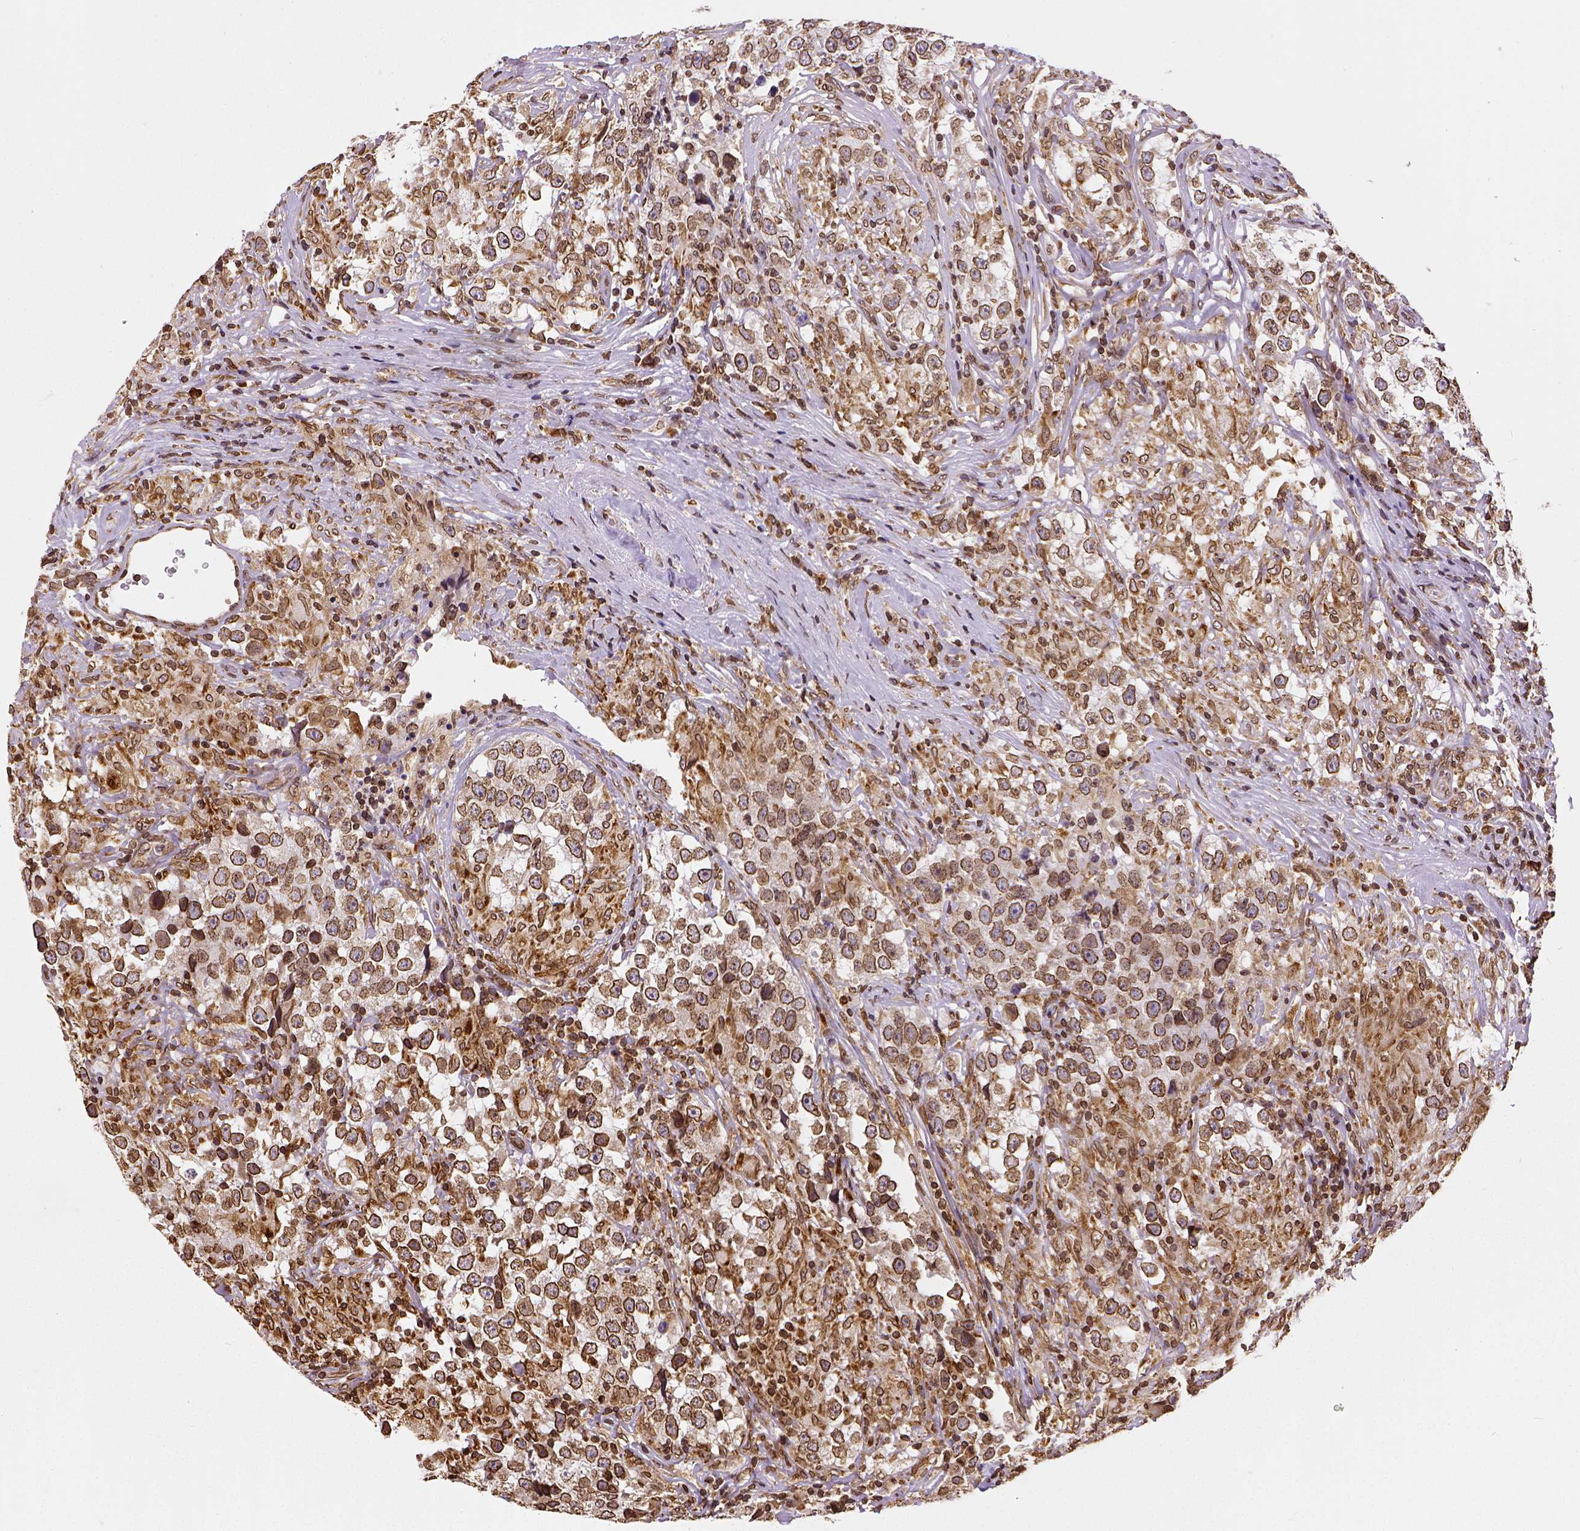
{"staining": {"intensity": "strong", "quantity": ">75%", "location": "cytoplasmic/membranous,nuclear"}, "tissue": "testis cancer", "cell_type": "Tumor cells", "image_type": "cancer", "snomed": [{"axis": "morphology", "description": "Seminoma, NOS"}, {"axis": "topography", "description": "Testis"}], "caption": "There is high levels of strong cytoplasmic/membranous and nuclear staining in tumor cells of testis seminoma, as demonstrated by immunohistochemical staining (brown color).", "gene": "MTDH", "patient": {"sex": "male", "age": 46}}